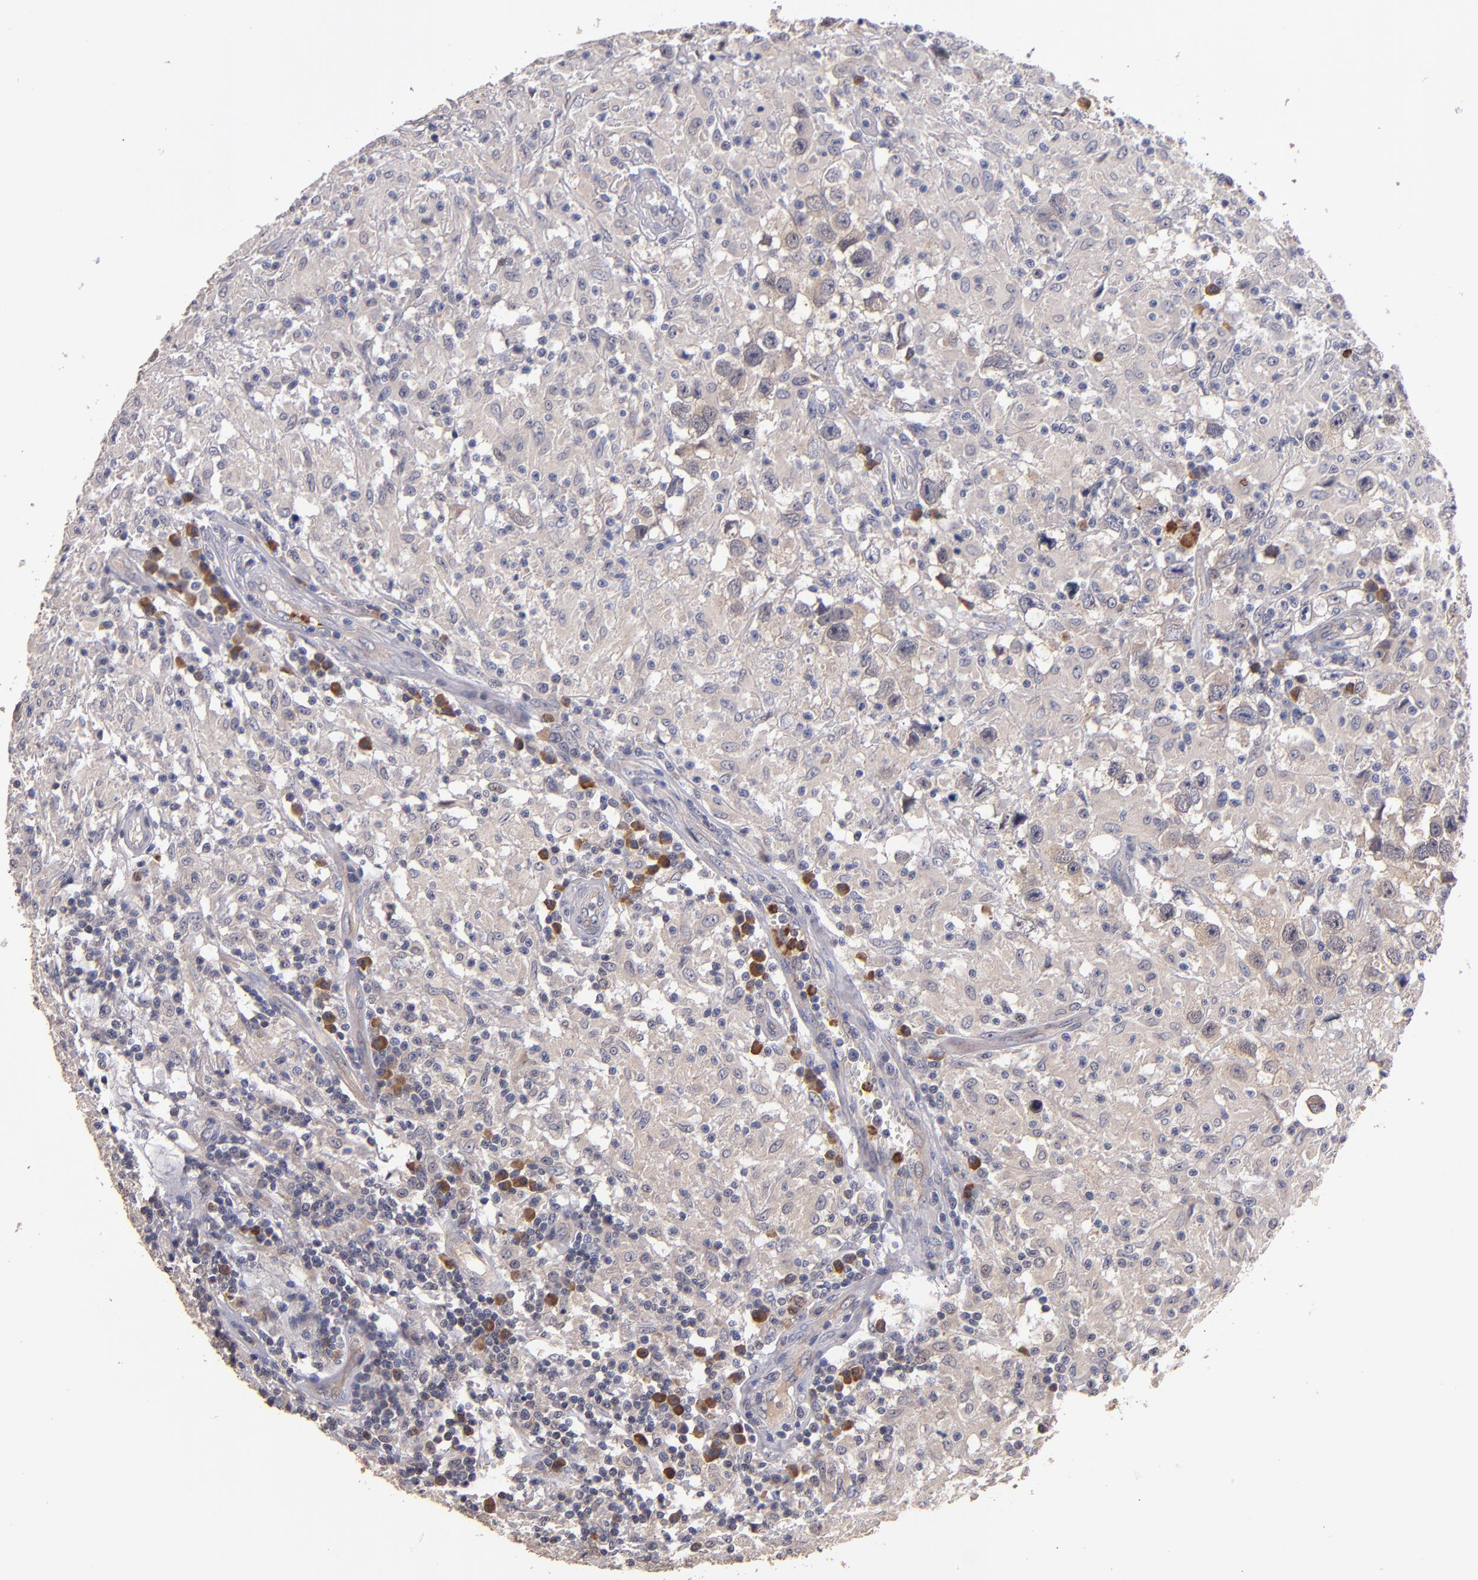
{"staining": {"intensity": "negative", "quantity": "none", "location": "none"}, "tissue": "testis cancer", "cell_type": "Tumor cells", "image_type": "cancer", "snomed": [{"axis": "morphology", "description": "Seminoma, NOS"}, {"axis": "topography", "description": "Testis"}], "caption": "The image reveals no staining of tumor cells in testis cancer (seminoma).", "gene": "TTLL12", "patient": {"sex": "male", "age": 34}}